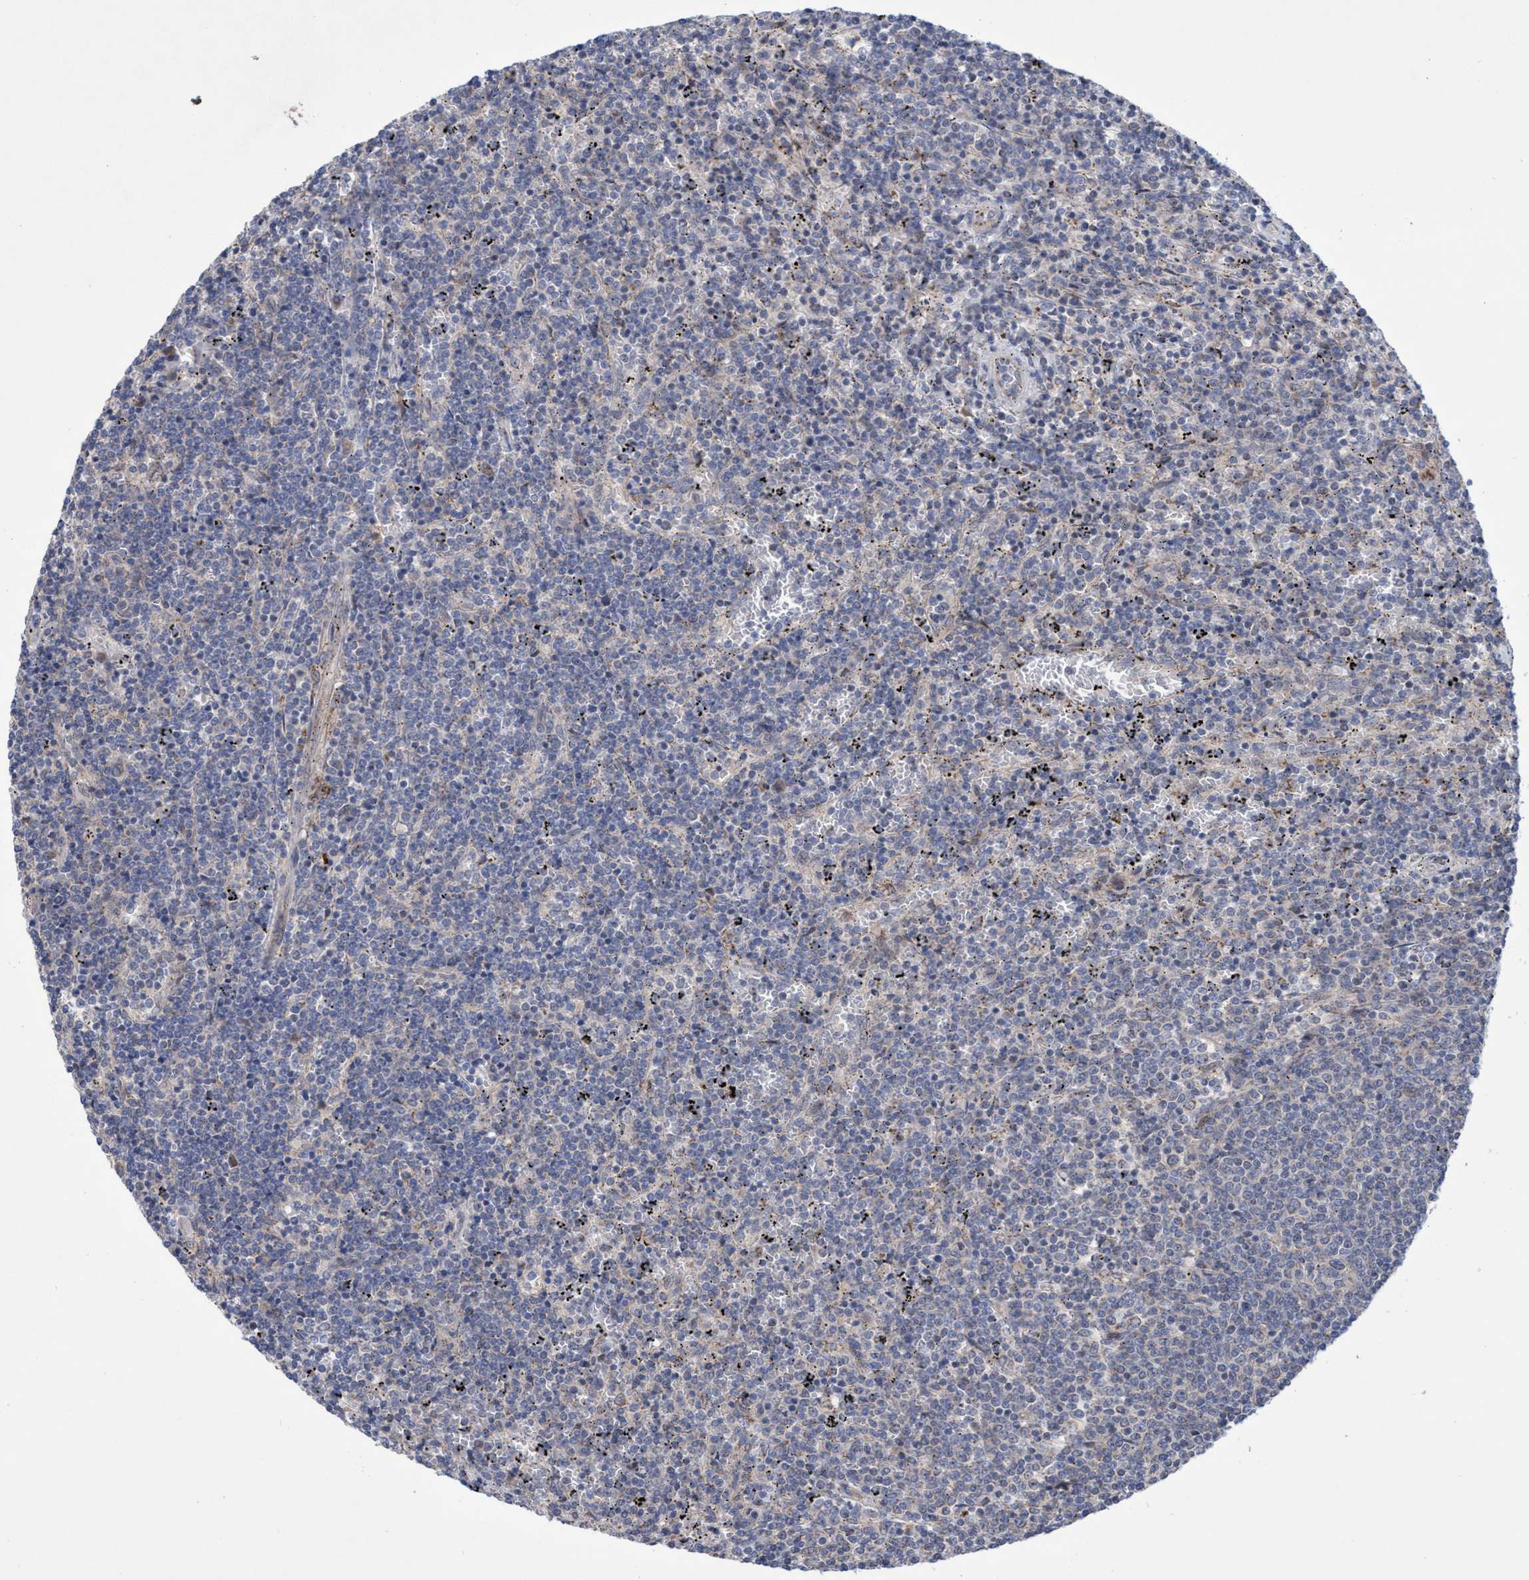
{"staining": {"intensity": "negative", "quantity": "none", "location": "none"}, "tissue": "lymphoma", "cell_type": "Tumor cells", "image_type": "cancer", "snomed": [{"axis": "morphology", "description": "Malignant lymphoma, non-Hodgkin's type, Low grade"}, {"axis": "topography", "description": "Spleen"}], "caption": "Micrograph shows no protein staining in tumor cells of low-grade malignant lymphoma, non-Hodgkin's type tissue.", "gene": "P2RY14", "patient": {"sex": "female", "age": 50}}